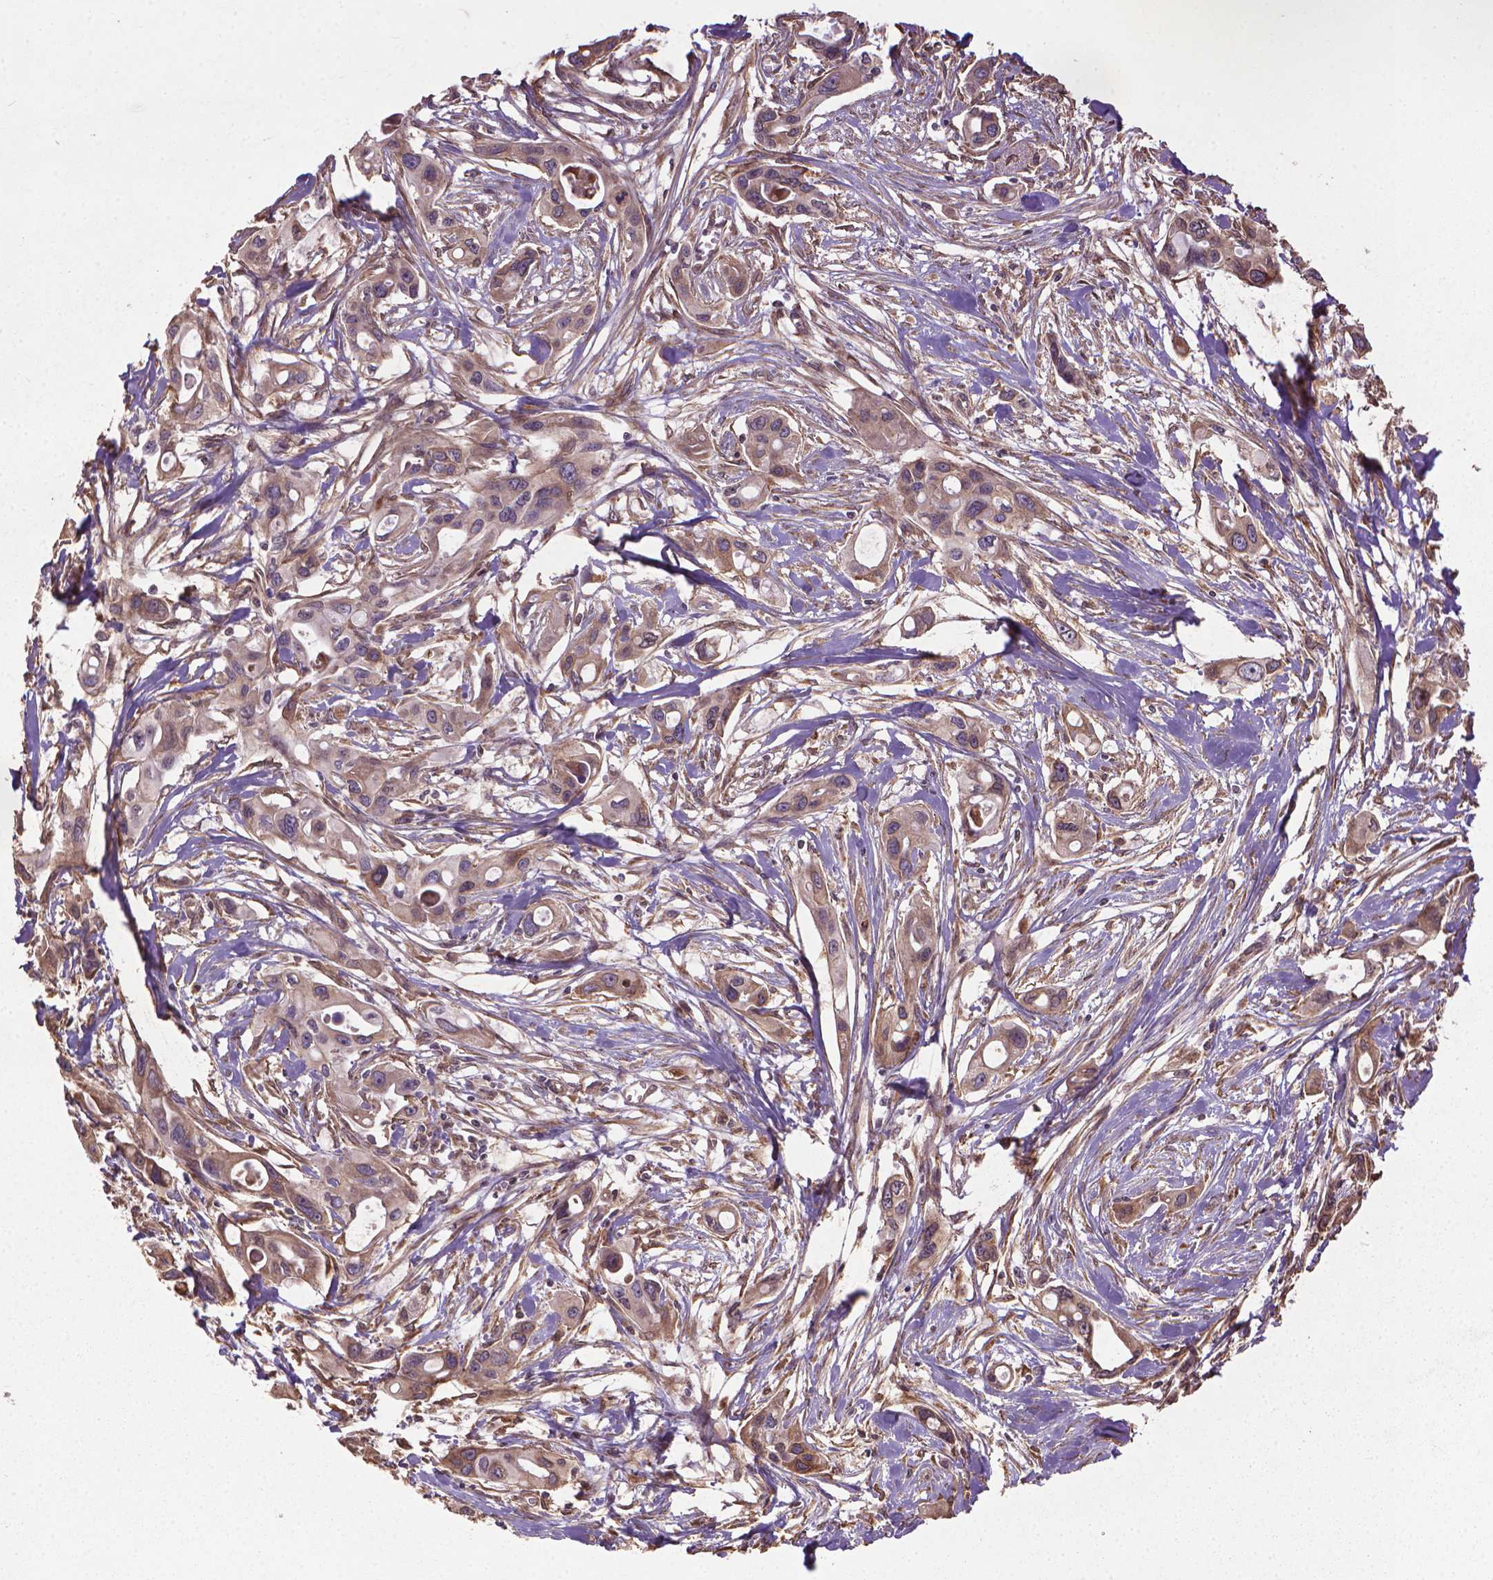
{"staining": {"intensity": "weak", "quantity": ">75%", "location": "cytoplasmic/membranous"}, "tissue": "pancreatic cancer", "cell_type": "Tumor cells", "image_type": "cancer", "snomed": [{"axis": "morphology", "description": "Adenocarcinoma, NOS"}, {"axis": "topography", "description": "Pancreas"}], "caption": "Protein analysis of adenocarcinoma (pancreatic) tissue exhibits weak cytoplasmic/membranous expression in about >75% of tumor cells.", "gene": "GAS1", "patient": {"sex": "male", "age": 60}}